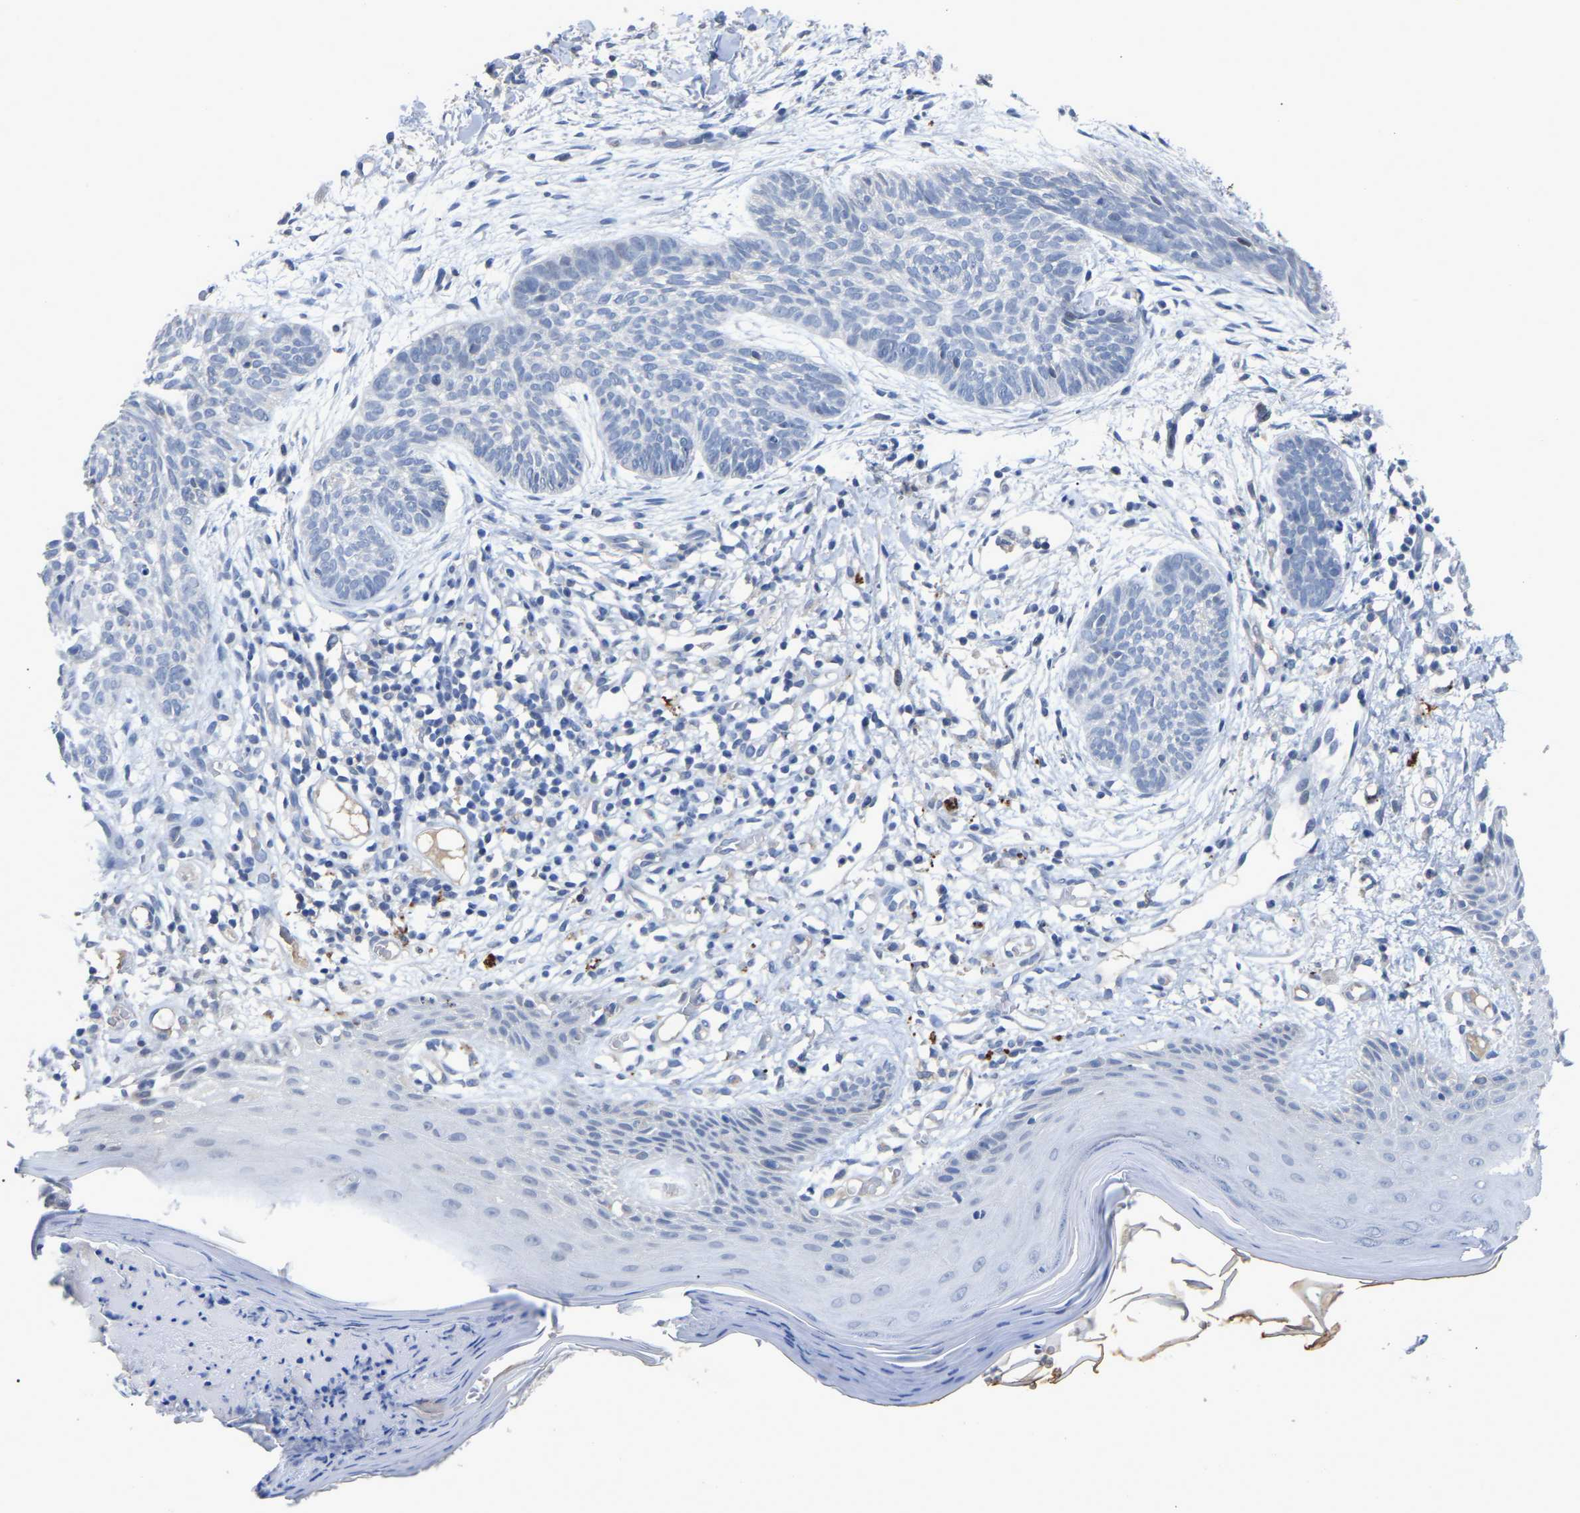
{"staining": {"intensity": "negative", "quantity": "none", "location": "none"}, "tissue": "skin cancer", "cell_type": "Tumor cells", "image_type": "cancer", "snomed": [{"axis": "morphology", "description": "Basal cell carcinoma"}, {"axis": "topography", "description": "Skin"}], "caption": "DAB (3,3'-diaminobenzidine) immunohistochemical staining of skin basal cell carcinoma reveals no significant staining in tumor cells.", "gene": "SMPD2", "patient": {"sex": "female", "age": 59}}